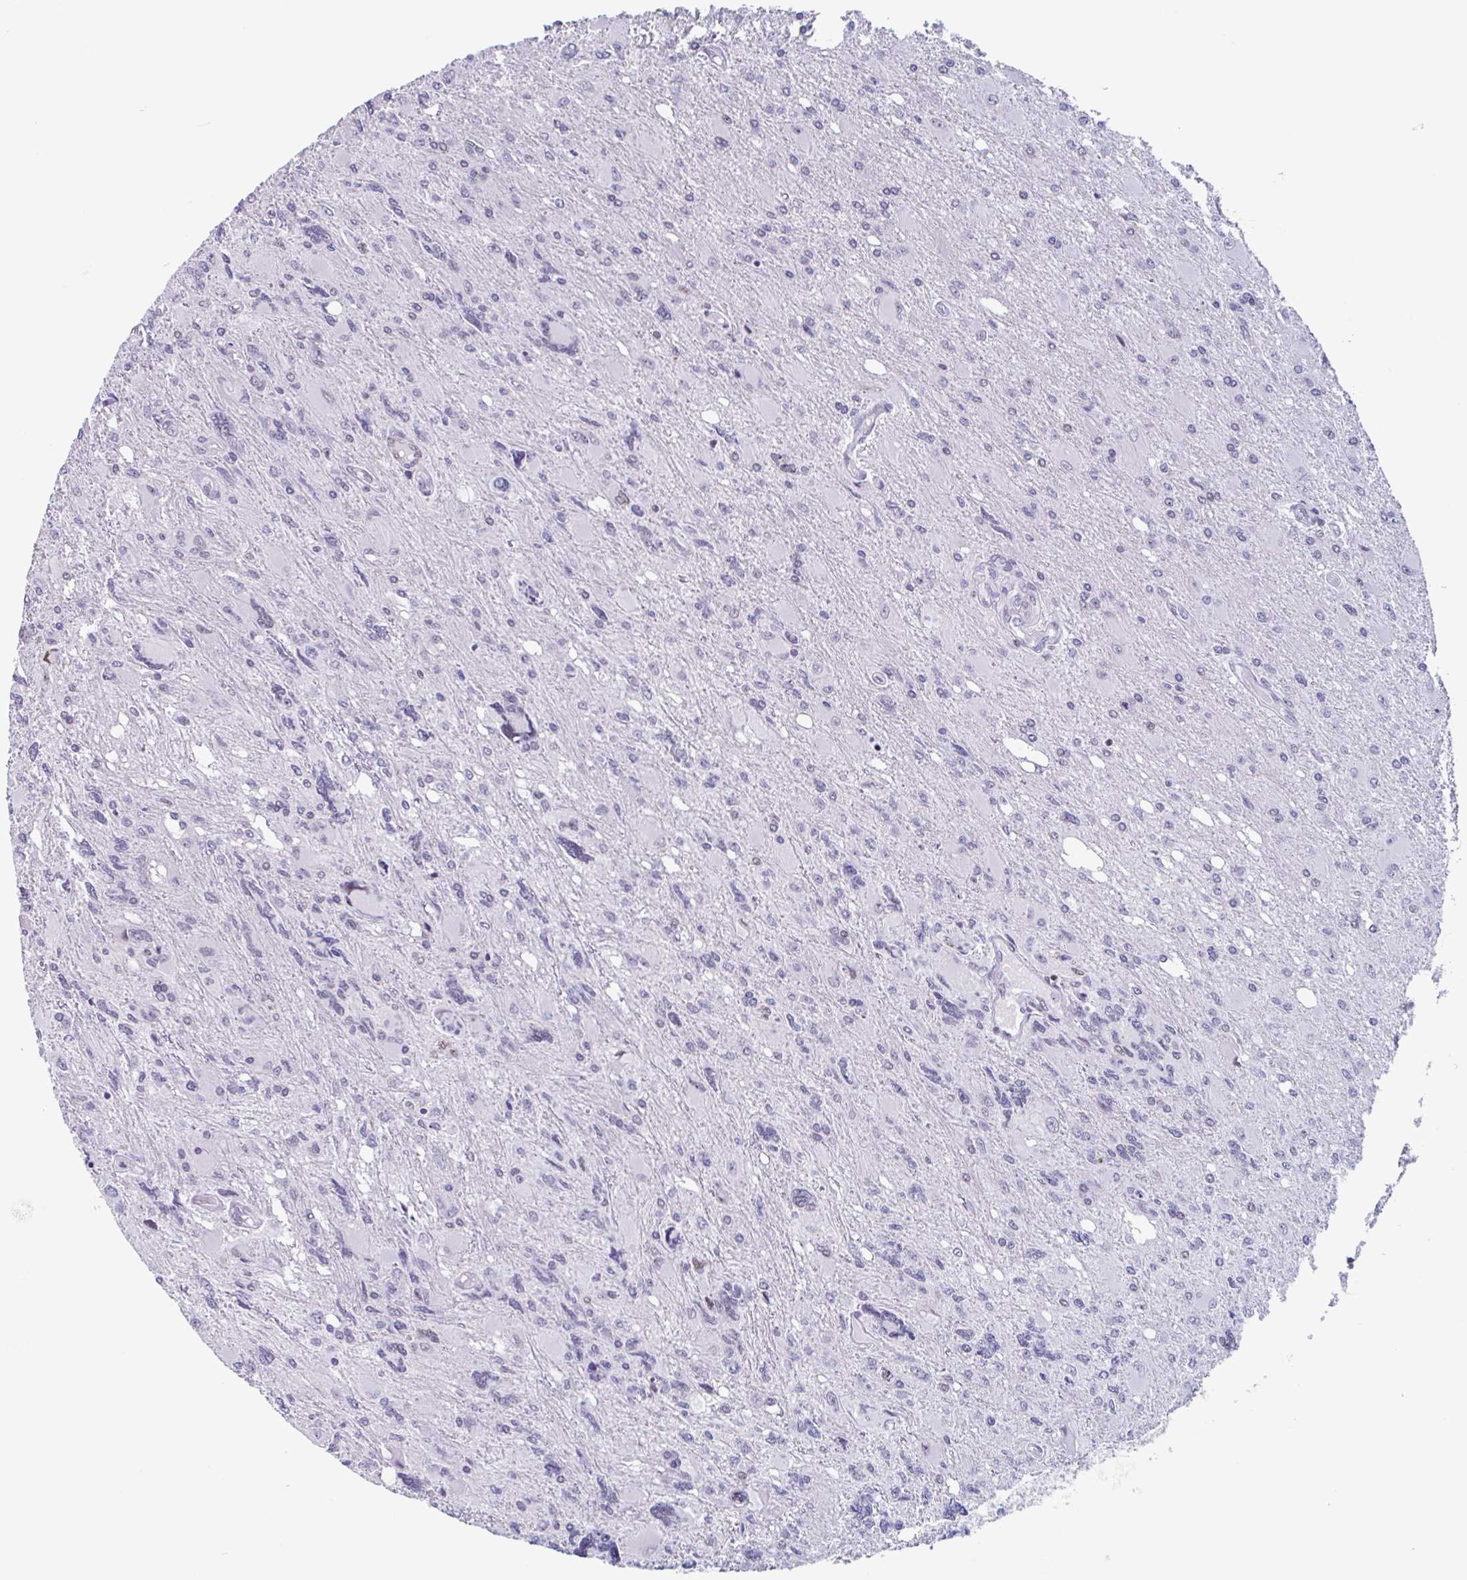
{"staining": {"intensity": "moderate", "quantity": "<25%", "location": "nuclear"}, "tissue": "glioma", "cell_type": "Tumor cells", "image_type": "cancer", "snomed": [{"axis": "morphology", "description": "Glioma, malignant, High grade"}, {"axis": "topography", "description": "Brain"}], "caption": "Moderate nuclear protein positivity is seen in approximately <25% of tumor cells in high-grade glioma (malignant). The staining is performed using DAB (3,3'-diaminobenzidine) brown chromogen to label protein expression. The nuclei are counter-stained blue using hematoxylin.", "gene": "LENG9", "patient": {"sex": "male", "age": 67}}